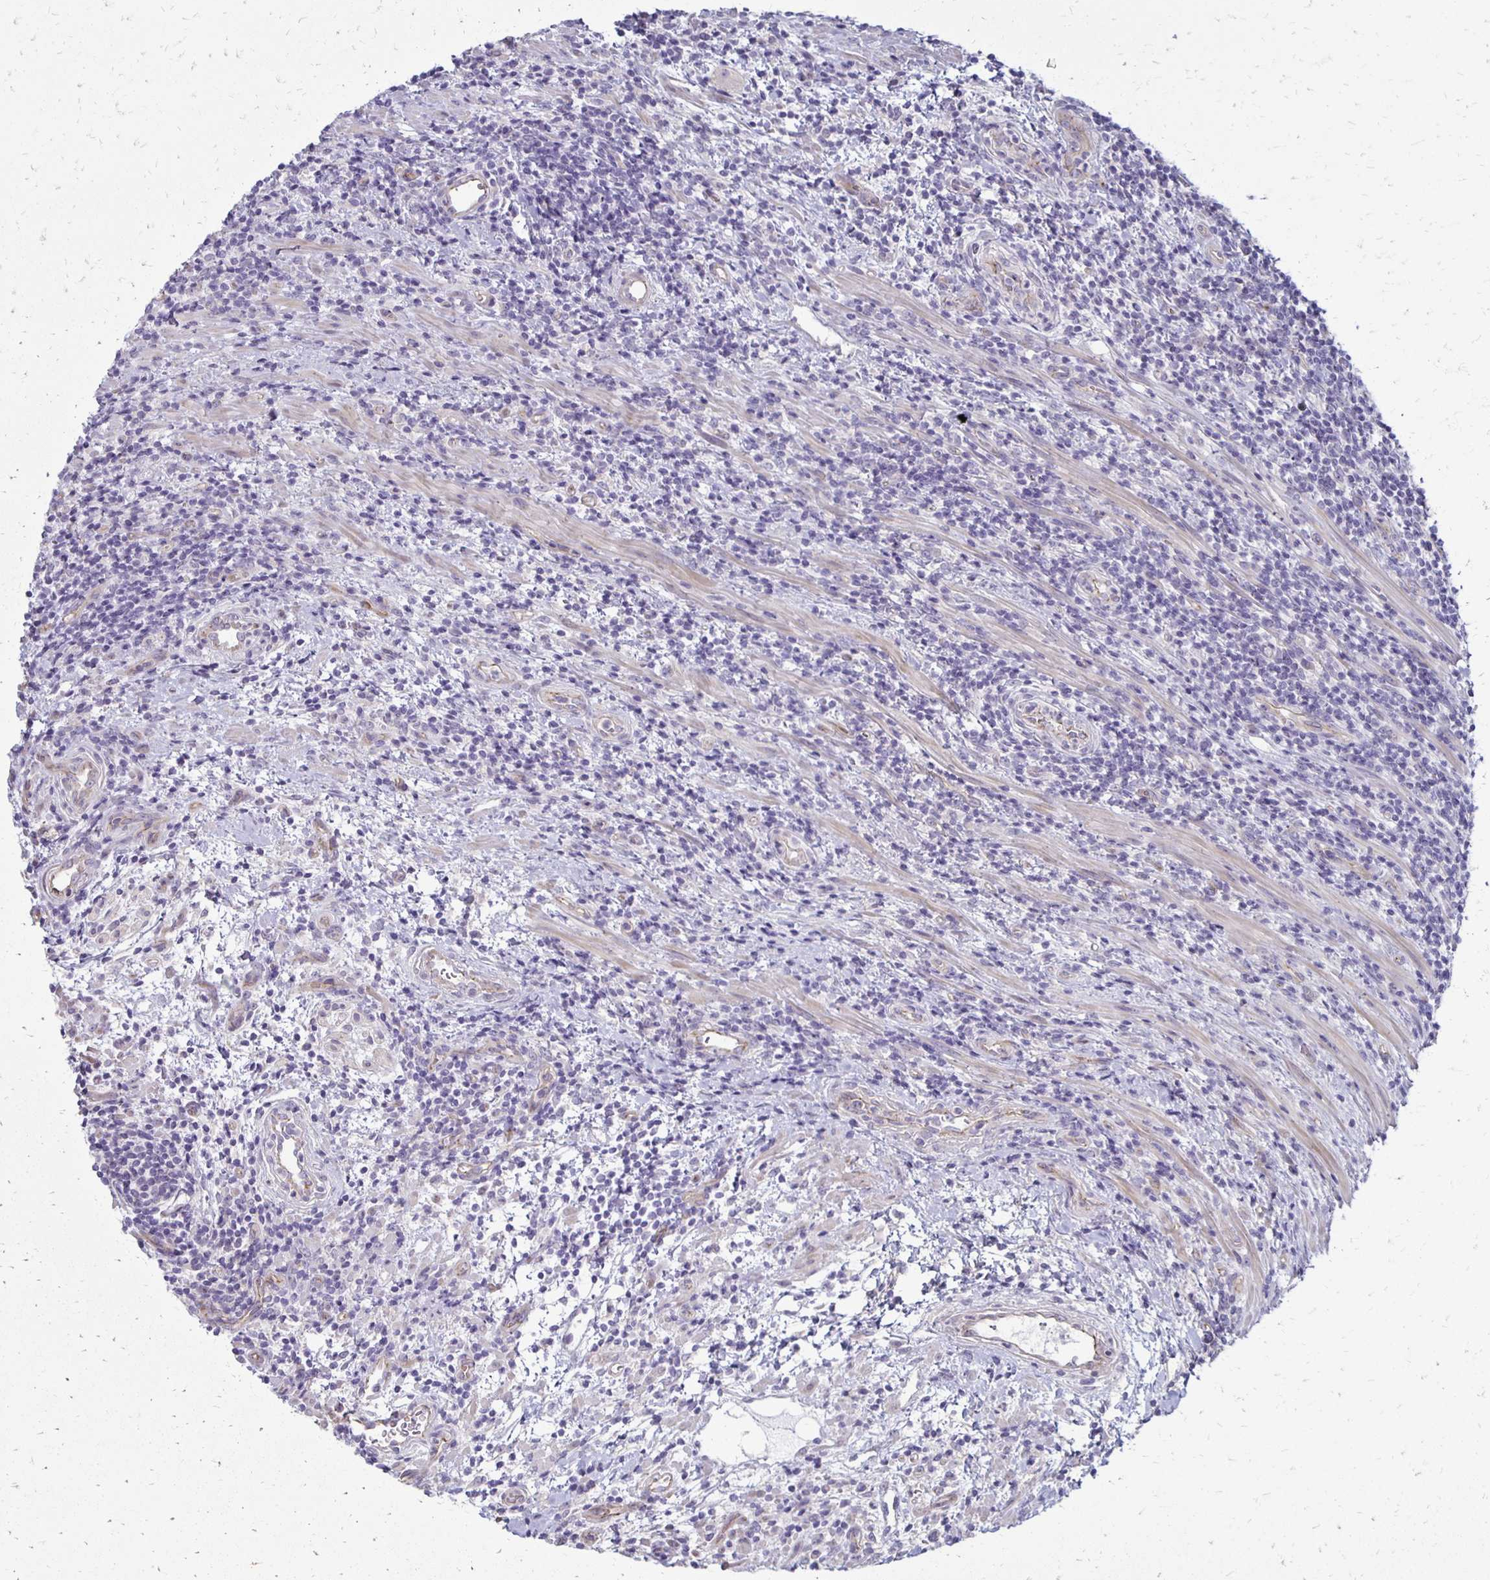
{"staining": {"intensity": "negative", "quantity": "none", "location": "none"}, "tissue": "lymphoma", "cell_type": "Tumor cells", "image_type": "cancer", "snomed": [{"axis": "morphology", "description": "Malignant lymphoma, non-Hodgkin's type, High grade"}, {"axis": "topography", "description": "Small intestine"}], "caption": "Photomicrograph shows no significant protein expression in tumor cells of high-grade malignant lymphoma, non-Hodgkin's type. Brightfield microscopy of IHC stained with DAB (3,3'-diaminobenzidine) (brown) and hematoxylin (blue), captured at high magnification.", "gene": "KATNBL1", "patient": {"sex": "female", "age": 56}}